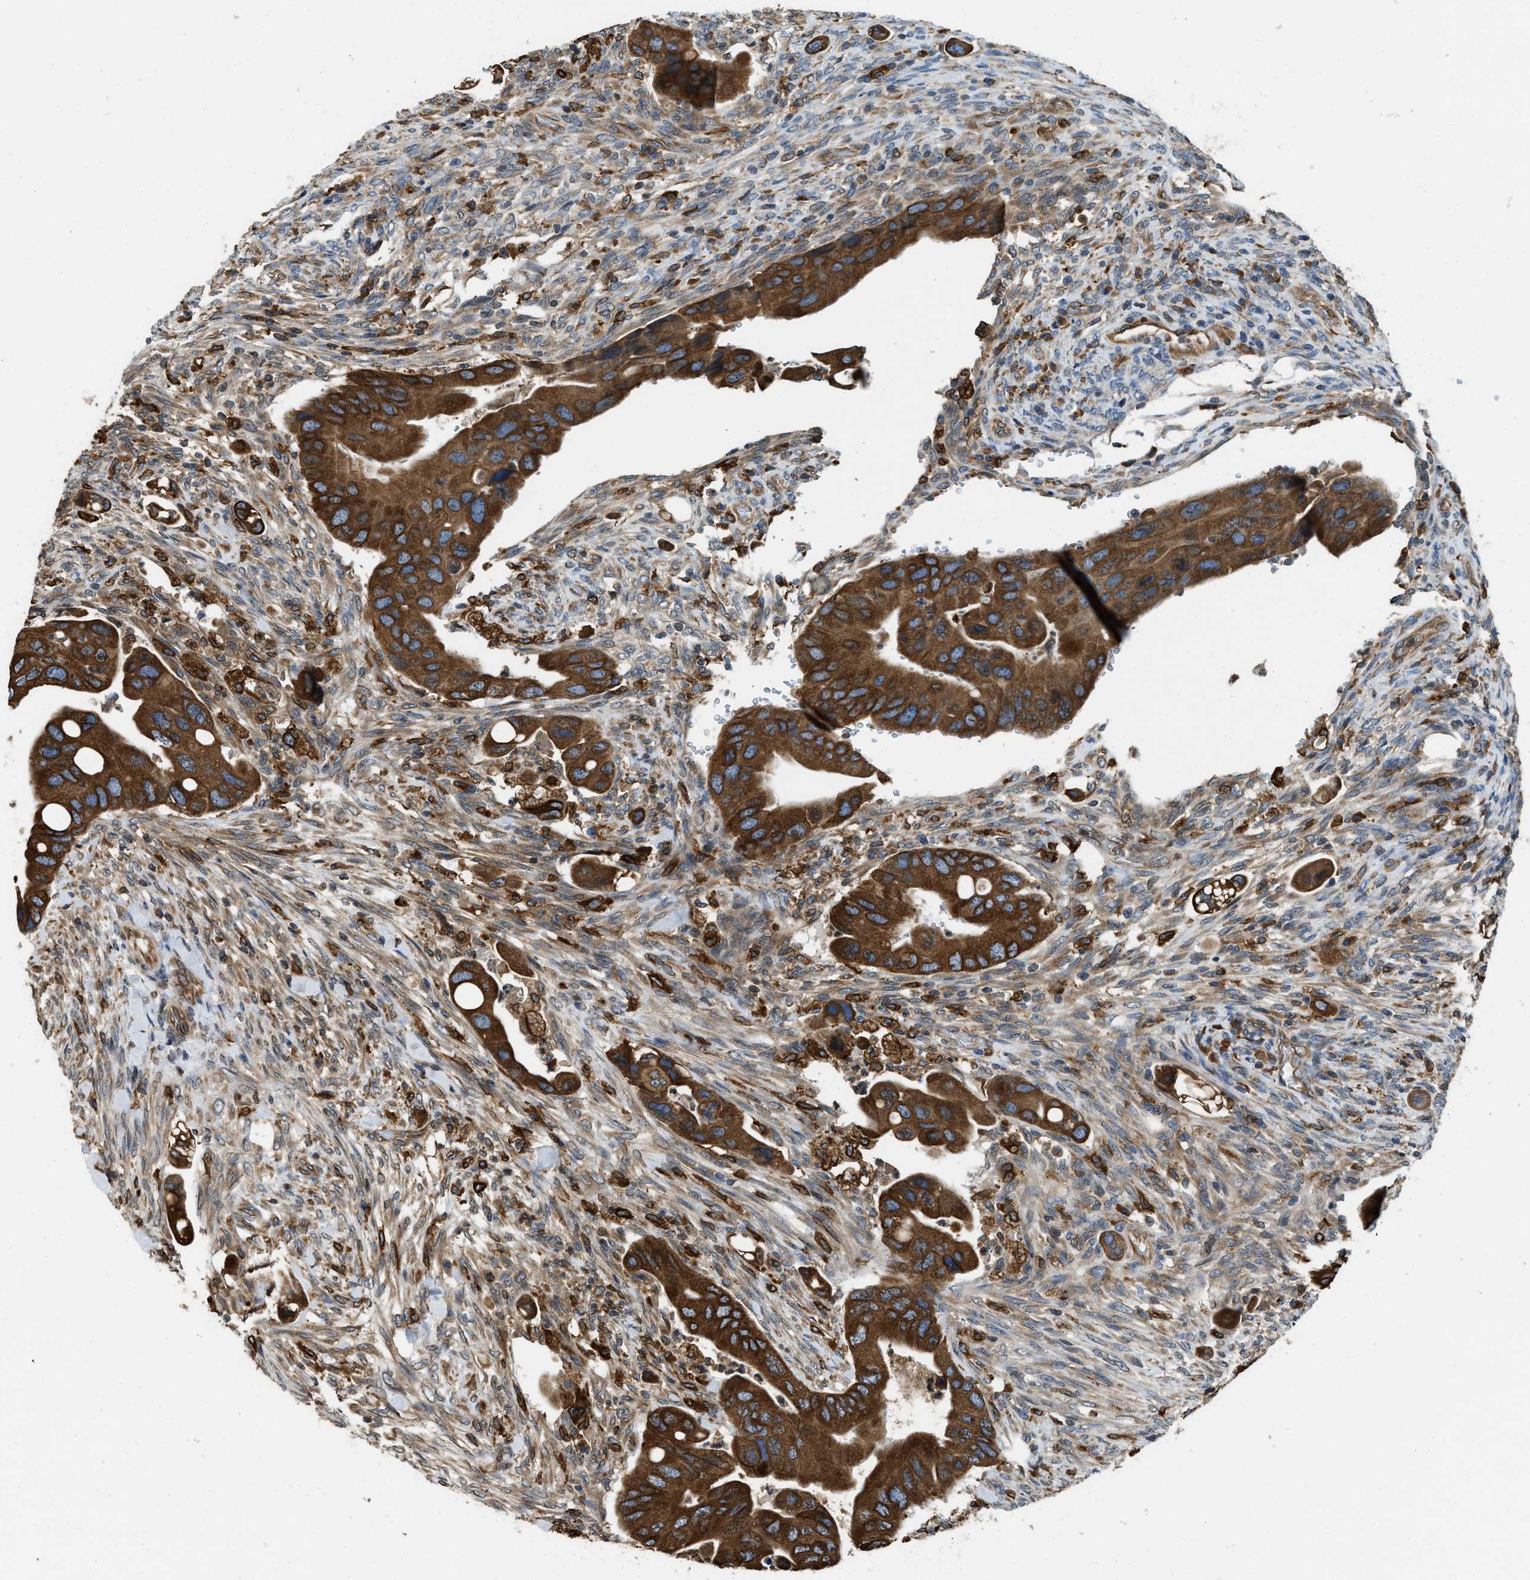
{"staining": {"intensity": "strong", "quantity": ">75%", "location": "cytoplasmic/membranous"}, "tissue": "colorectal cancer", "cell_type": "Tumor cells", "image_type": "cancer", "snomed": [{"axis": "morphology", "description": "Adenocarcinoma, NOS"}, {"axis": "topography", "description": "Rectum"}], "caption": "There is high levels of strong cytoplasmic/membranous expression in tumor cells of colorectal adenocarcinoma, as demonstrated by immunohistochemical staining (brown color).", "gene": "BCAP31", "patient": {"sex": "female", "age": 57}}